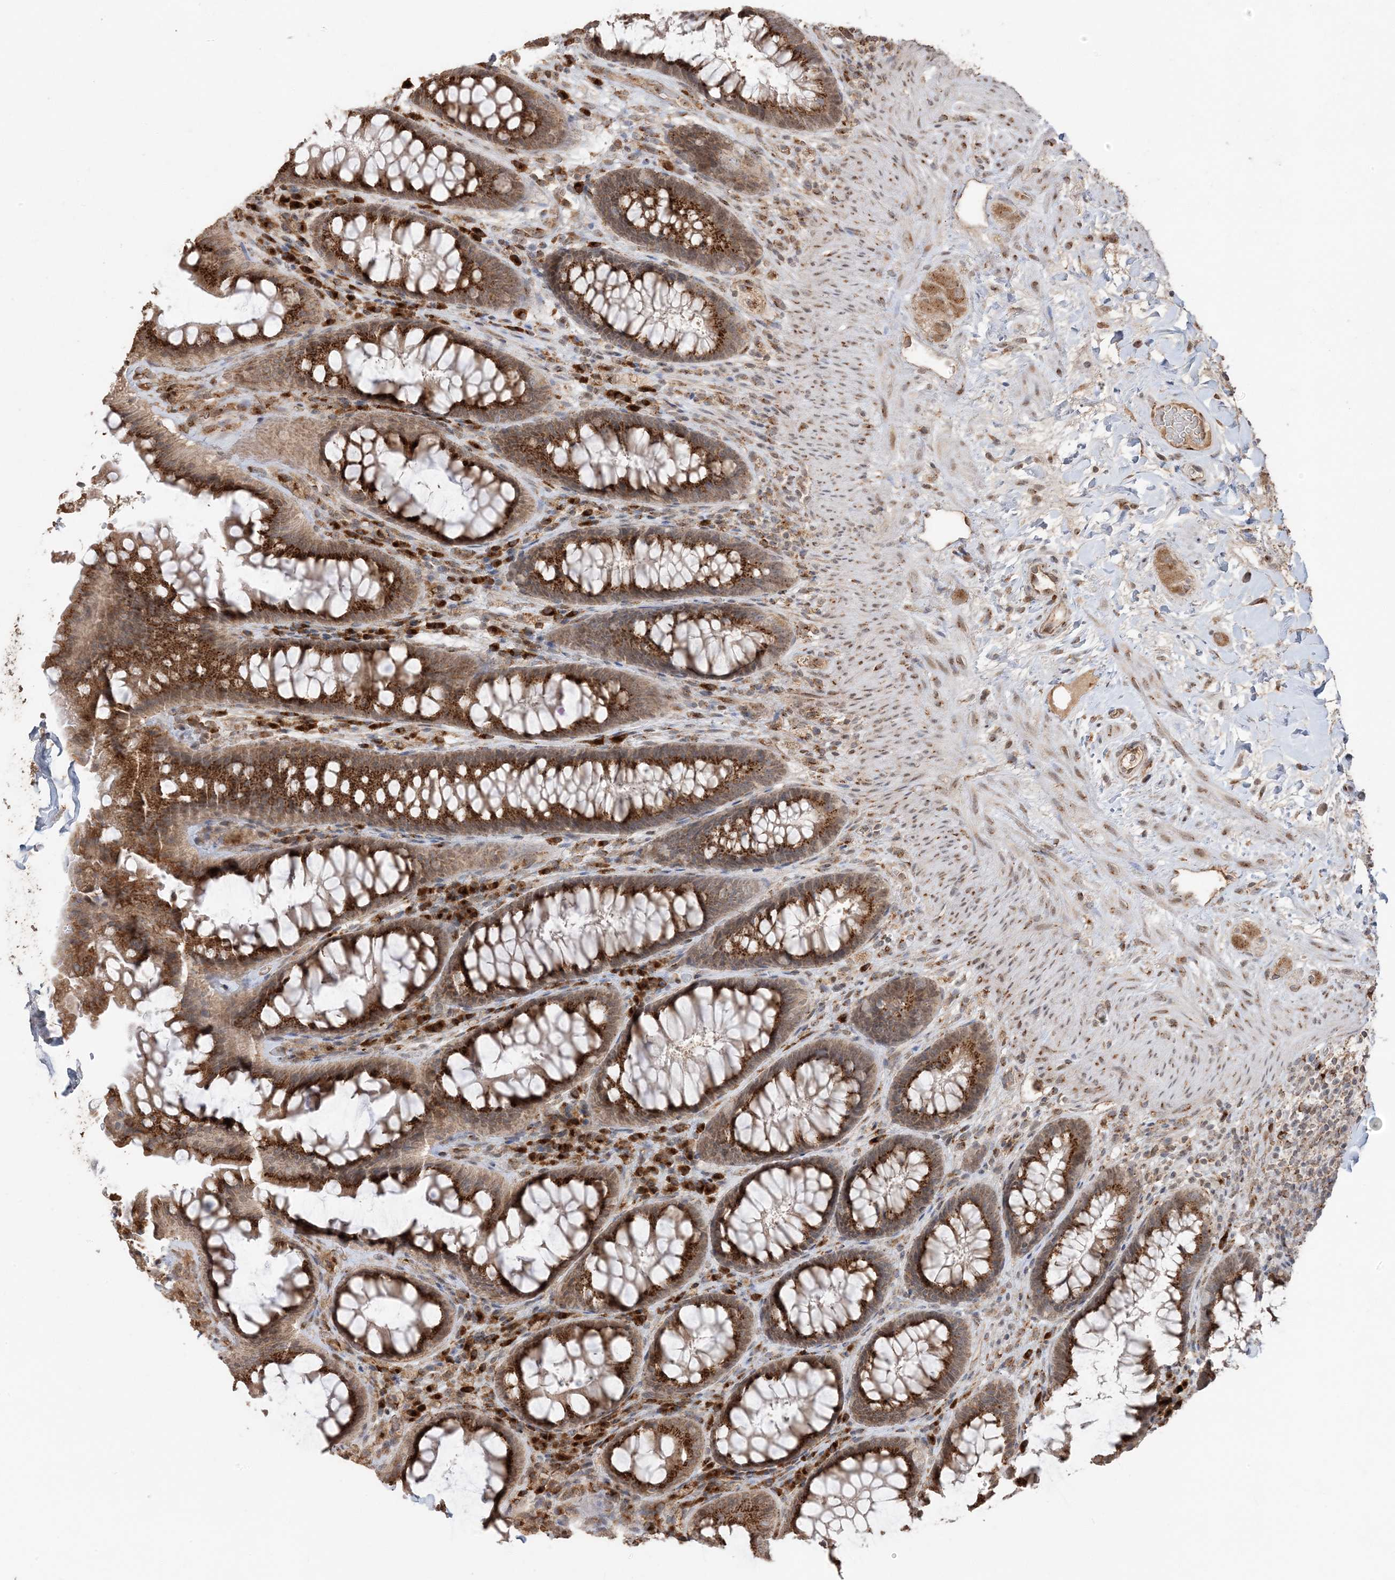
{"staining": {"intensity": "strong", "quantity": ">75%", "location": "cytoplasmic/membranous"}, "tissue": "rectum", "cell_type": "Glandular cells", "image_type": "normal", "snomed": [{"axis": "morphology", "description": "Normal tissue, NOS"}, {"axis": "topography", "description": "Rectum"}], "caption": "This histopathology image reveals IHC staining of normal human rectum, with high strong cytoplasmic/membranous staining in approximately >75% of glandular cells.", "gene": "RER1", "patient": {"sex": "female", "age": 46}}